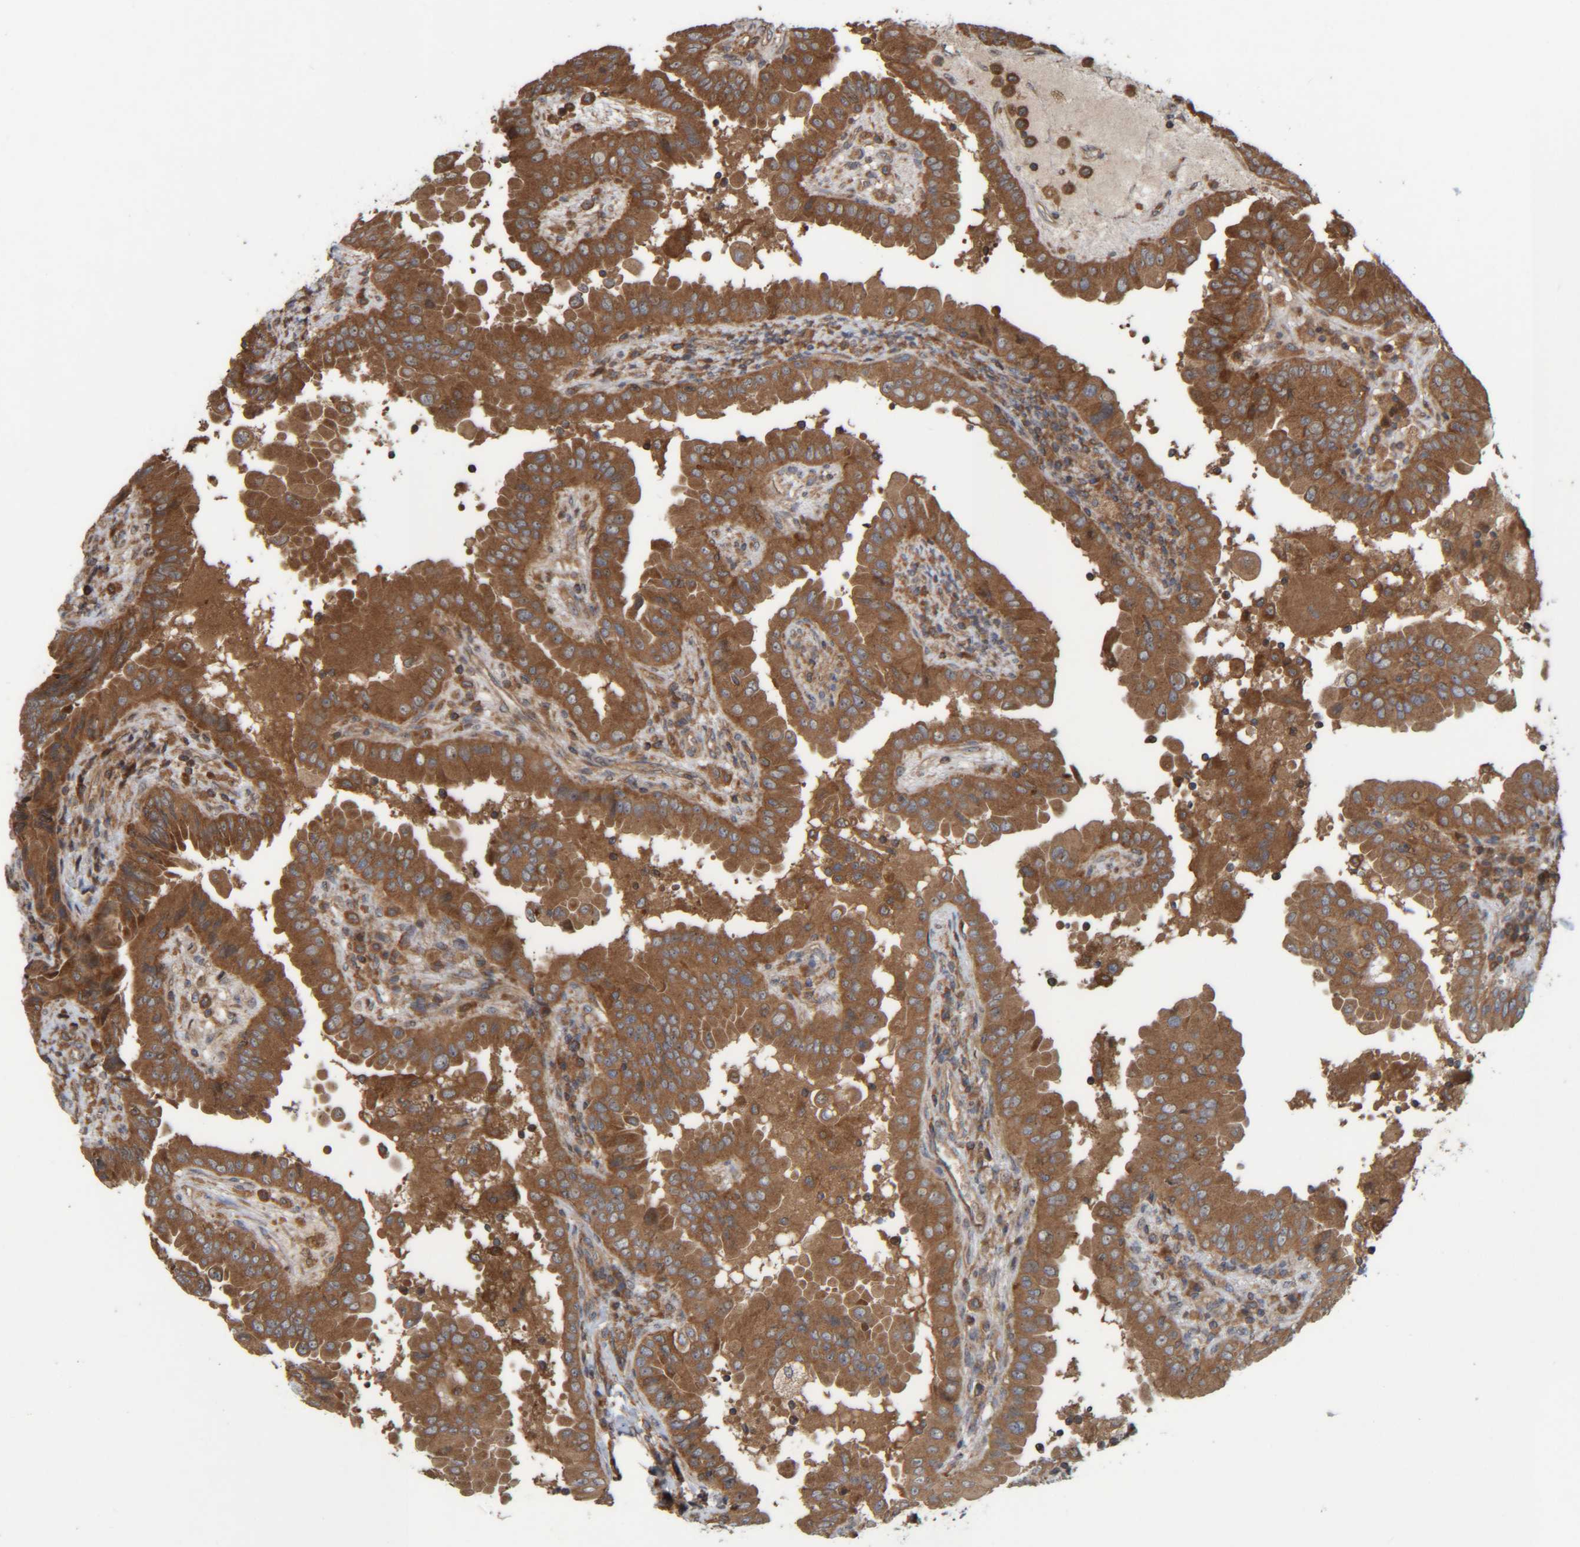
{"staining": {"intensity": "strong", "quantity": ">75%", "location": "cytoplasmic/membranous"}, "tissue": "thyroid cancer", "cell_type": "Tumor cells", "image_type": "cancer", "snomed": [{"axis": "morphology", "description": "Papillary adenocarcinoma, NOS"}, {"axis": "topography", "description": "Thyroid gland"}], "caption": "Immunohistochemistry image of papillary adenocarcinoma (thyroid) stained for a protein (brown), which demonstrates high levels of strong cytoplasmic/membranous positivity in approximately >75% of tumor cells.", "gene": "CCDC57", "patient": {"sex": "male", "age": 33}}